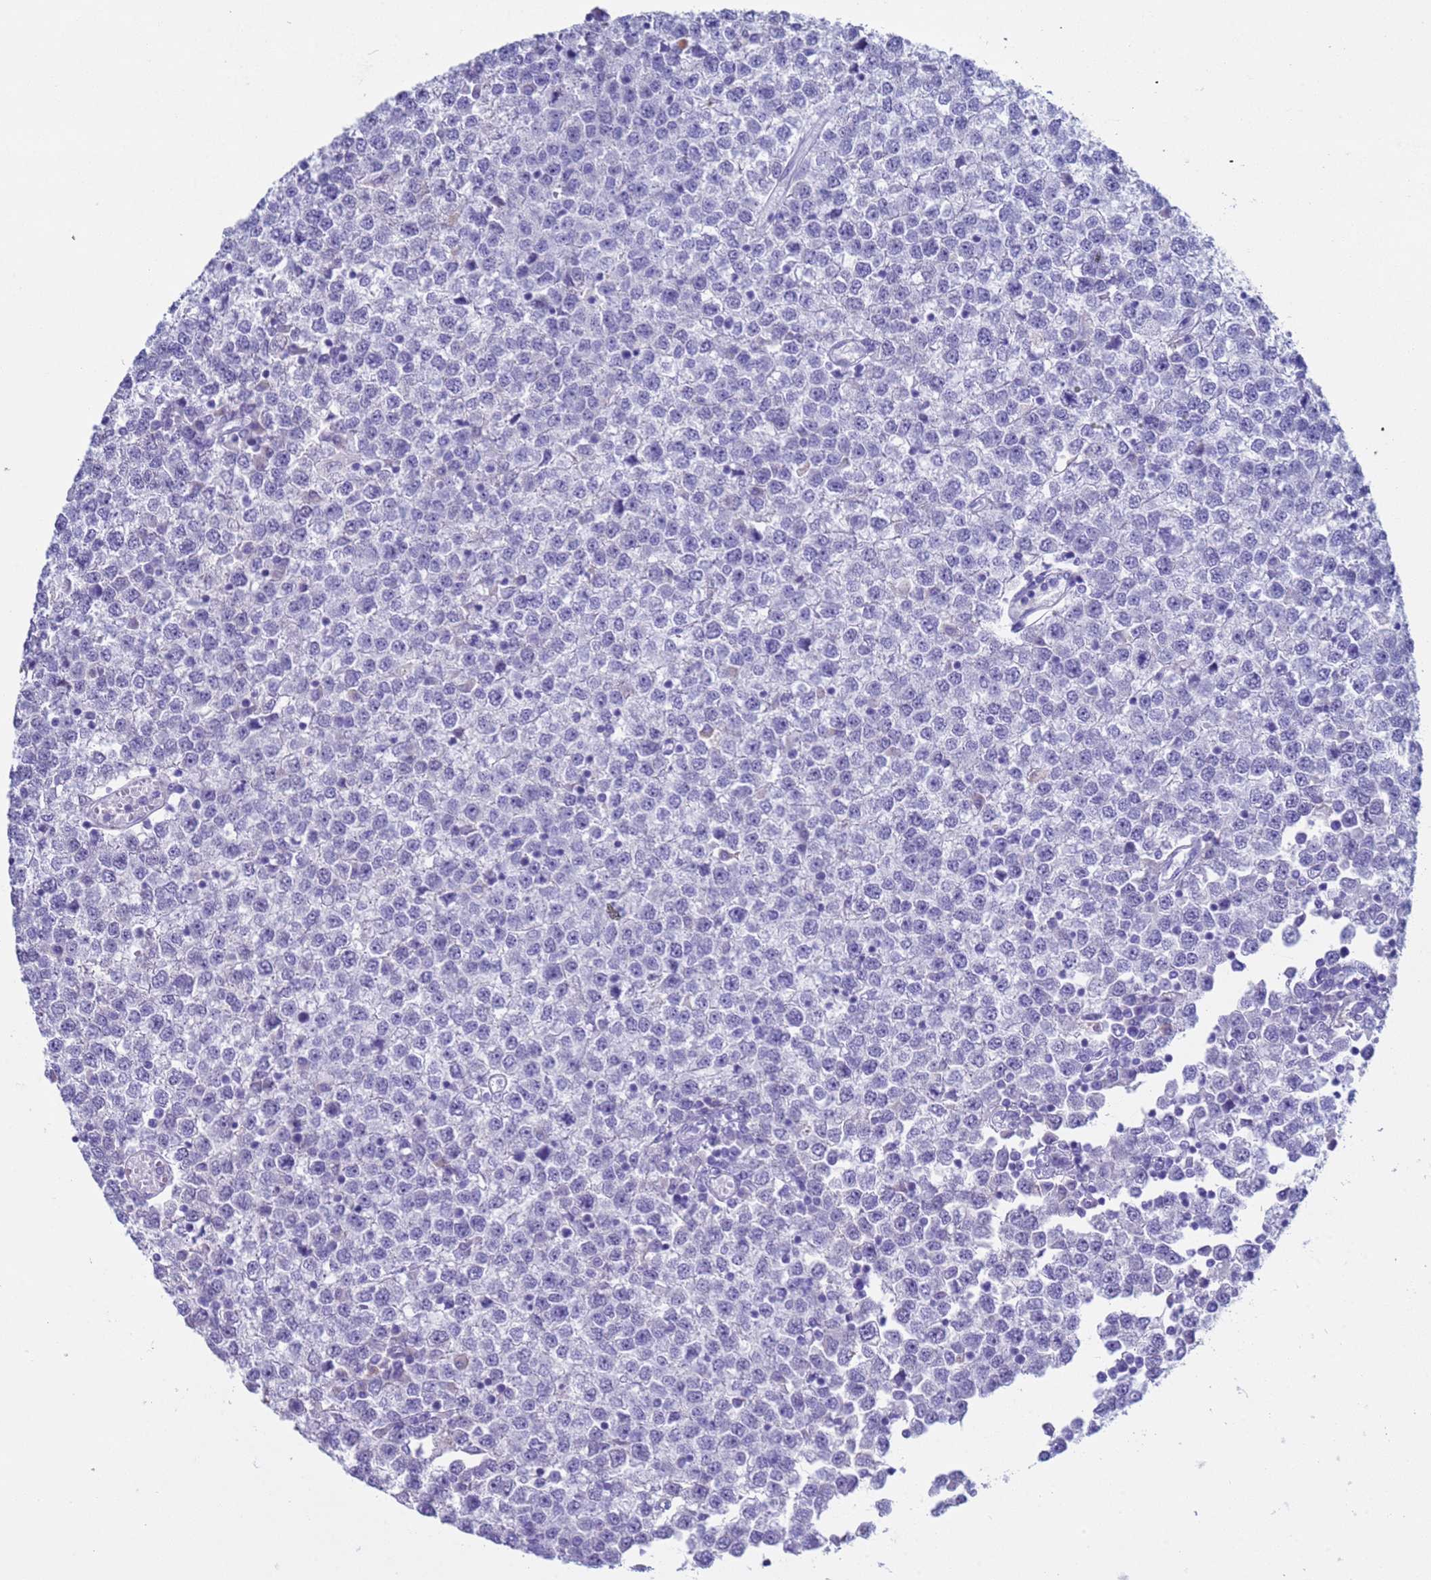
{"staining": {"intensity": "negative", "quantity": "none", "location": "none"}, "tissue": "testis cancer", "cell_type": "Tumor cells", "image_type": "cancer", "snomed": [{"axis": "morphology", "description": "Seminoma, NOS"}, {"axis": "topography", "description": "Testis"}], "caption": "This is an immunohistochemistry histopathology image of human testis cancer. There is no staining in tumor cells.", "gene": "CKM", "patient": {"sex": "male", "age": 65}}